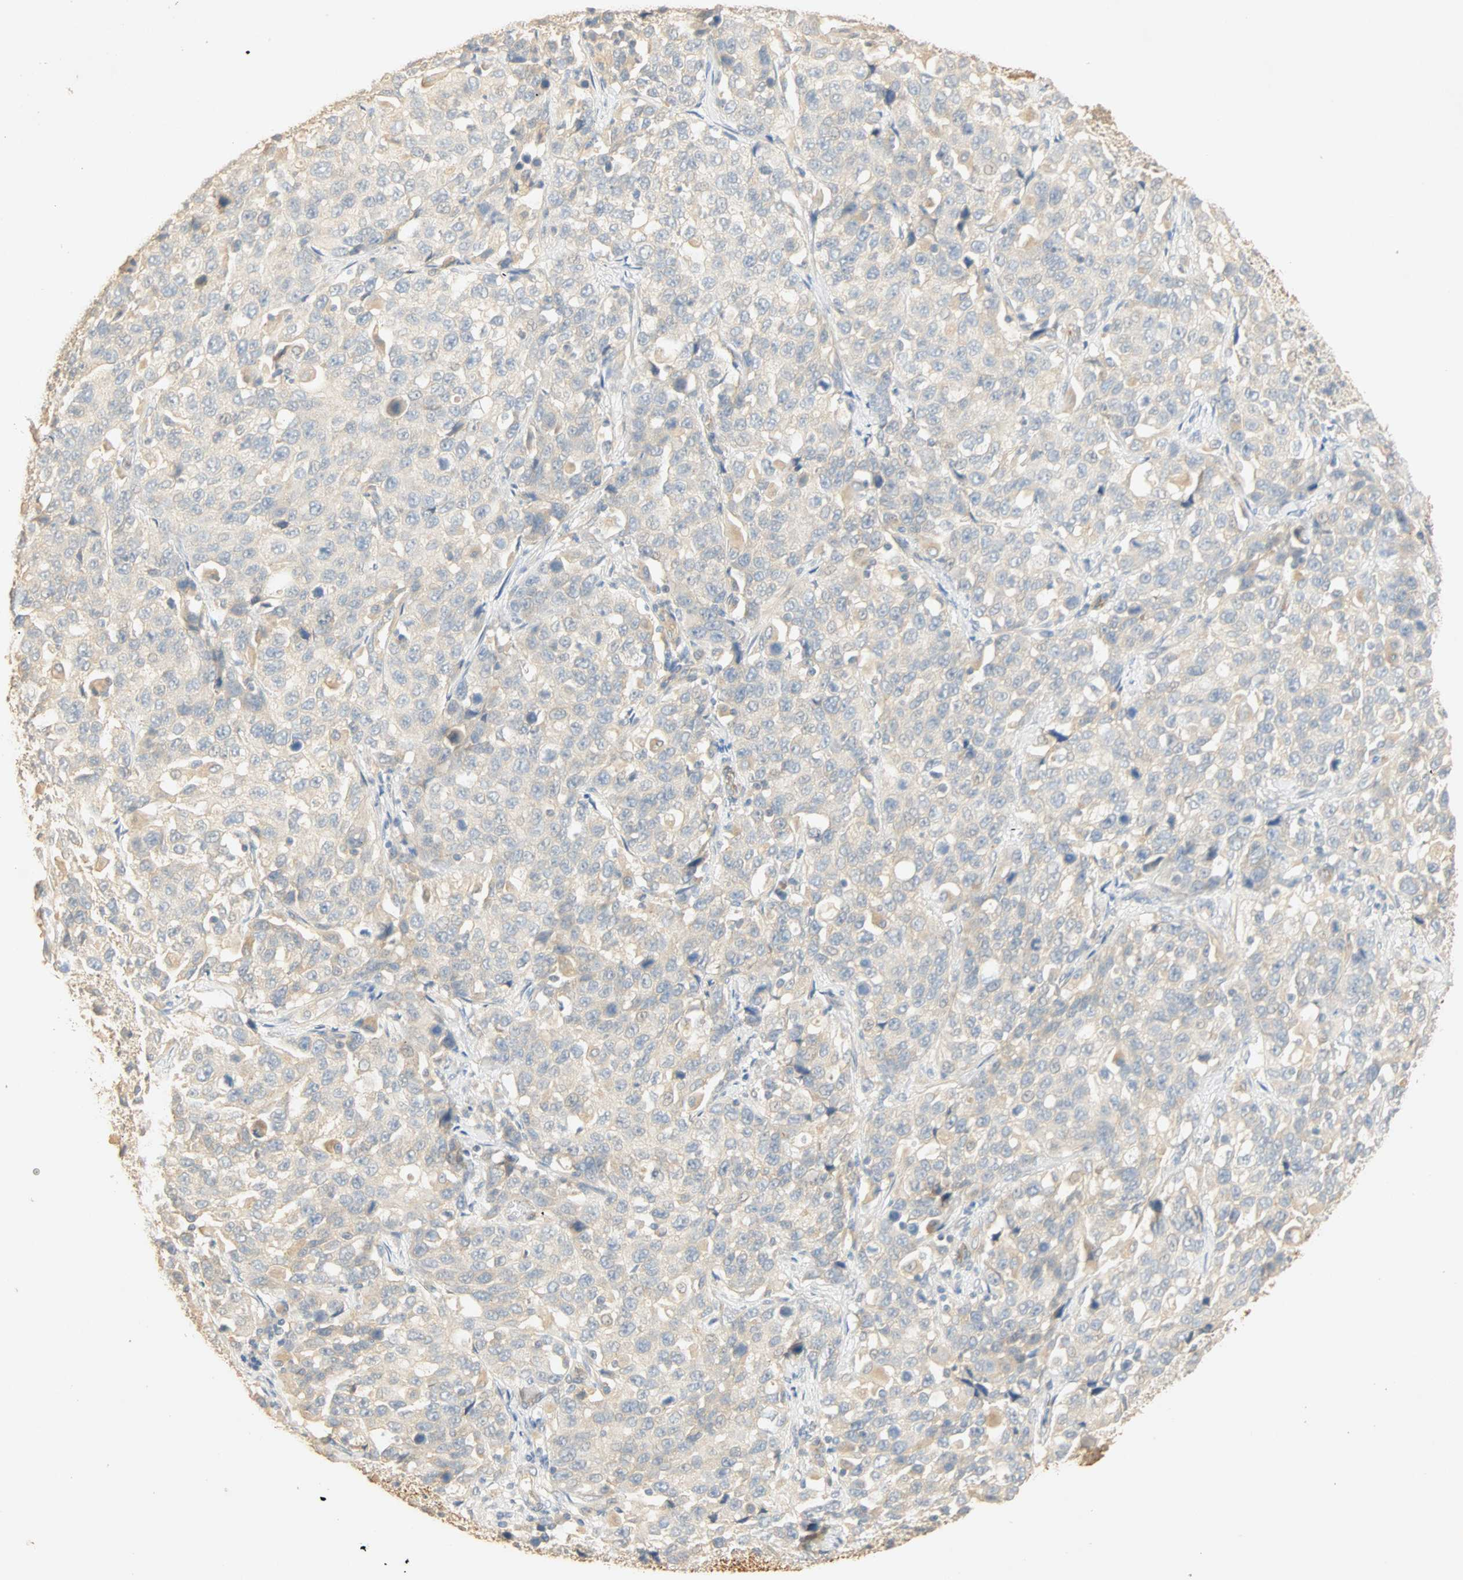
{"staining": {"intensity": "negative", "quantity": "none", "location": "none"}, "tissue": "stomach cancer", "cell_type": "Tumor cells", "image_type": "cancer", "snomed": [{"axis": "morphology", "description": "Normal tissue, NOS"}, {"axis": "morphology", "description": "Adenocarcinoma, NOS"}, {"axis": "topography", "description": "Stomach"}], "caption": "Human stomach cancer (adenocarcinoma) stained for a protein using IHC shows no positivity in tumor cells.", "gene": "SELENBP1", "patient": {"sex": "male", "age": 48}}